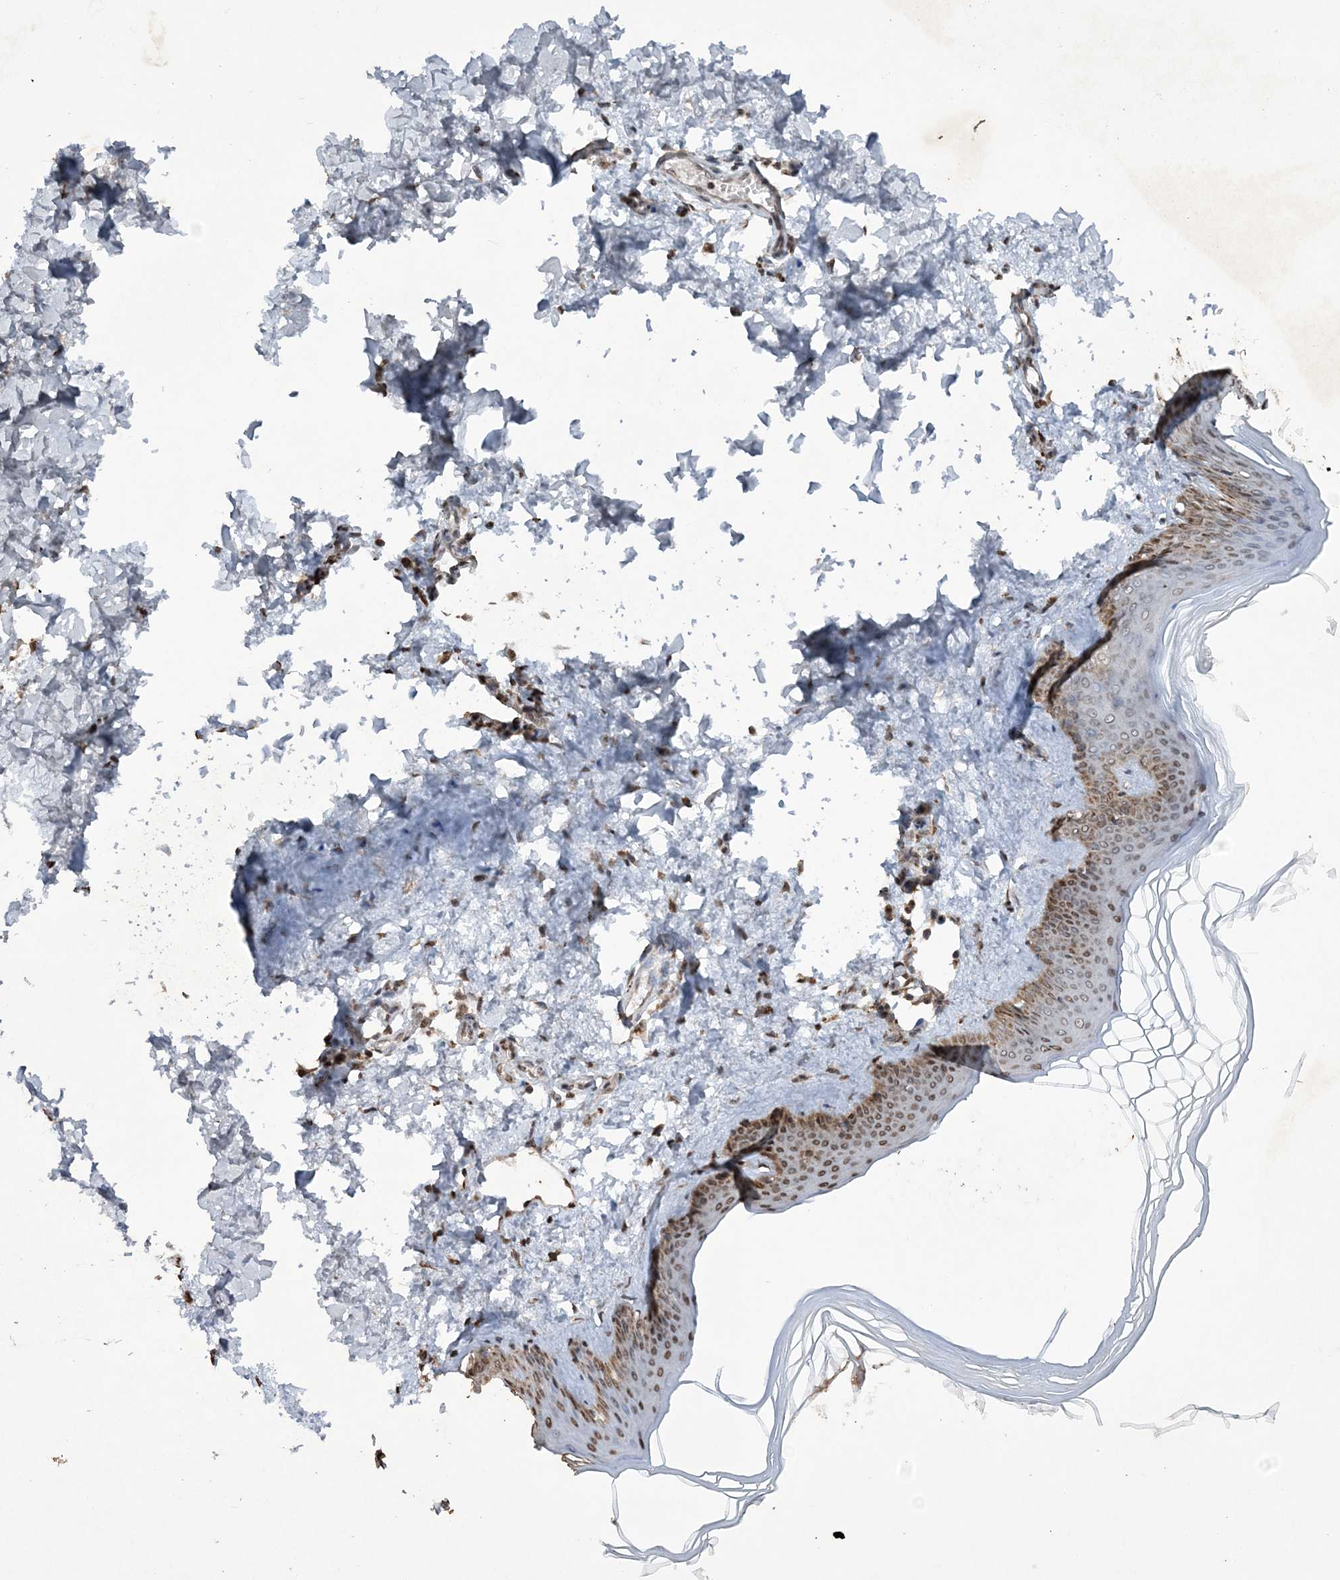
{"staining": {"intensity": "moderate", "quantity": ">75%", "location": "cytoplasmic/membranous,nuclear"}, "tissue": "skin", "cell_type": "Fibroblasts", "image_type": "normal", "snomed": [{"axis": "morphology", "description": "Normal tissue, NOS"}, {"axis": "topography", "description": "Skin"}], "caption": "This is a micrograph of immunohistochemistry (IHC) staining of normal skin, which shows moderate expression in the cytoplasmic/membranous,nuclear of fibroblasts.", "gene": "TTC7A", "patient": {"sex": "female", "age": 27}}